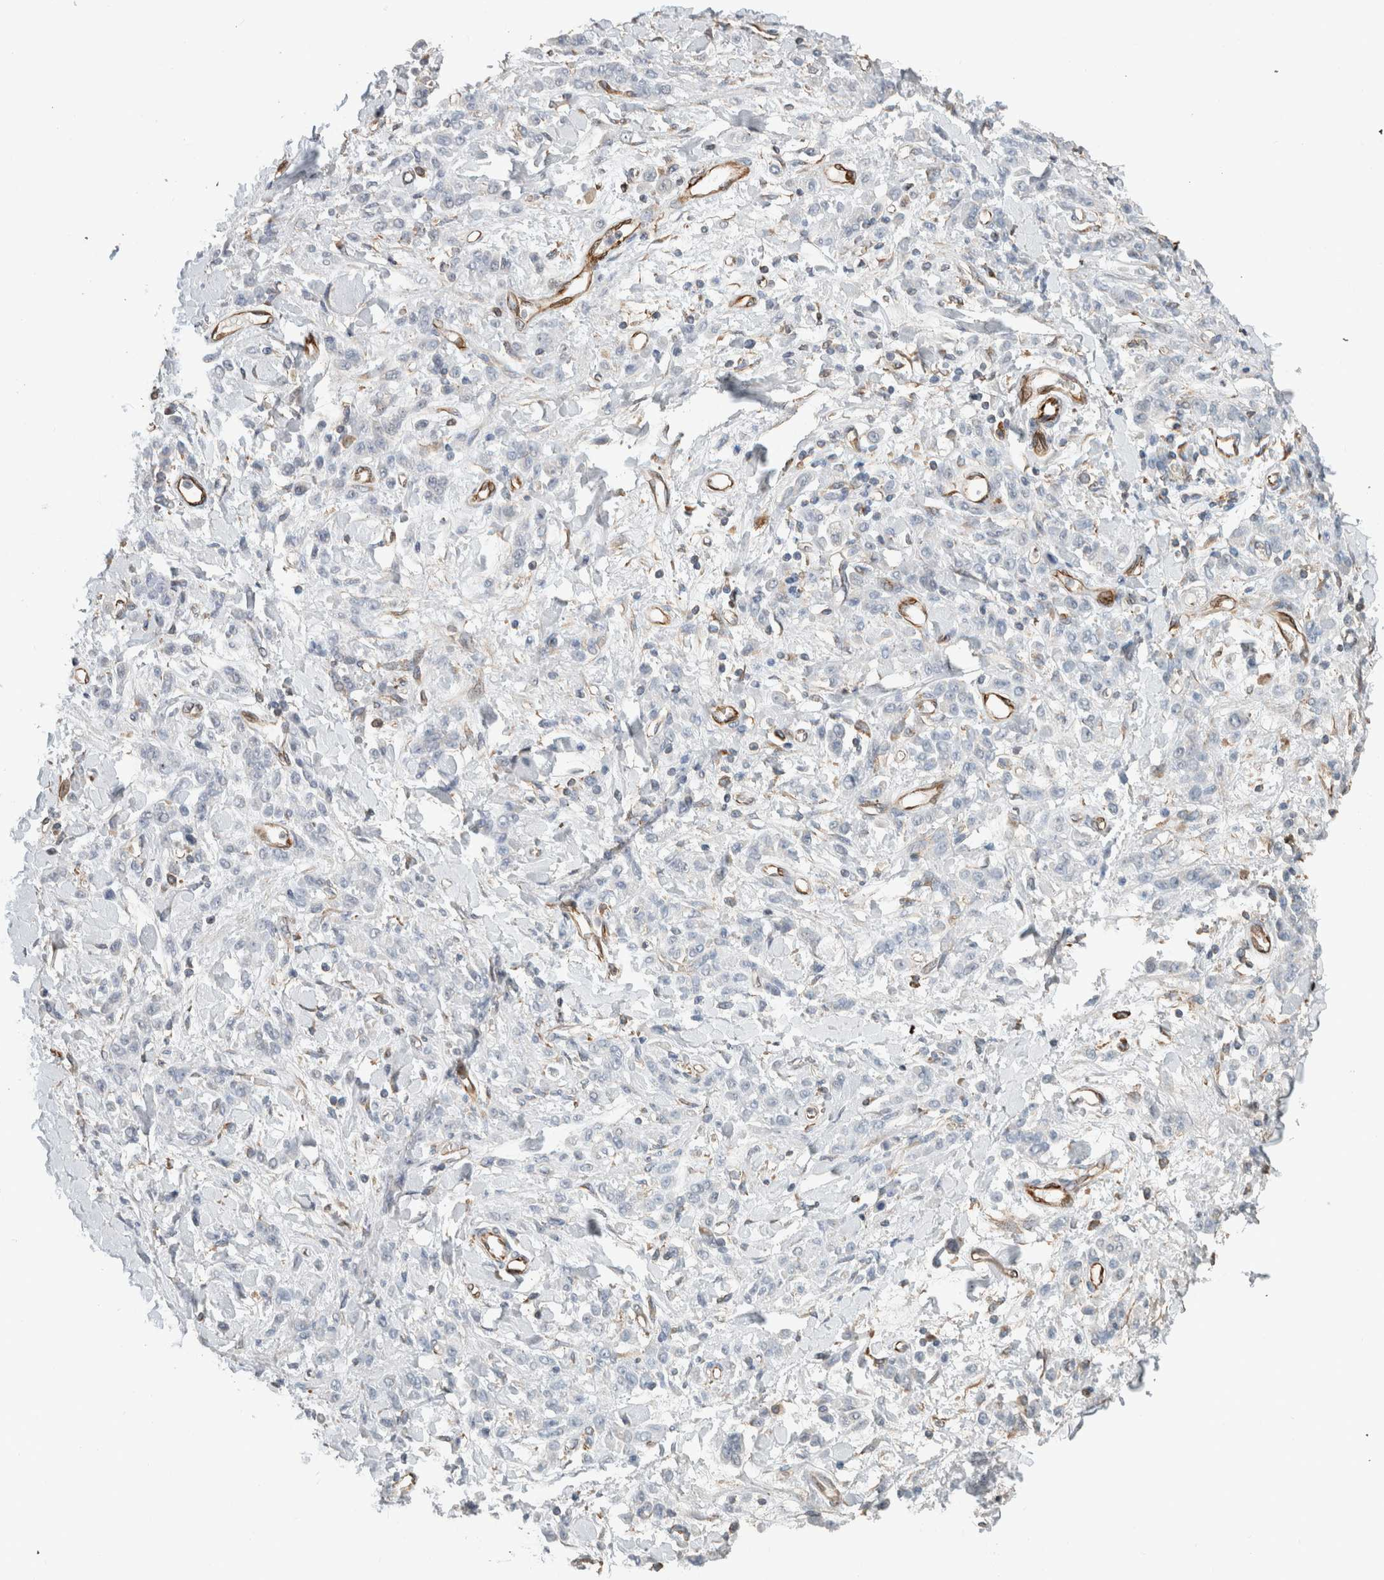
{"staining": {"intensity": "negative", "quantity": "none", "location": "none"}, "tissue": "stomach cancer", "cell_type": "Tumor cells", "image_type": "cancer", "snomed": [{"axis": "morphology", "description": "Normal tissue, NOS"}, {"axis": "morphology", "description": "Adenocarcinoma, NOS"}, {"axis": "topography", "description": "Stomach"}], "caption": "High magnification brightfield microscopy of stomach cancer stained with DAB (3,3'-diaminobenzidine) (brown) and counterstained with hematoxylin (blue): tumor cells show no significant expression.", "gene": "LY86", "patient": {"sex": "male", "age": 82}}